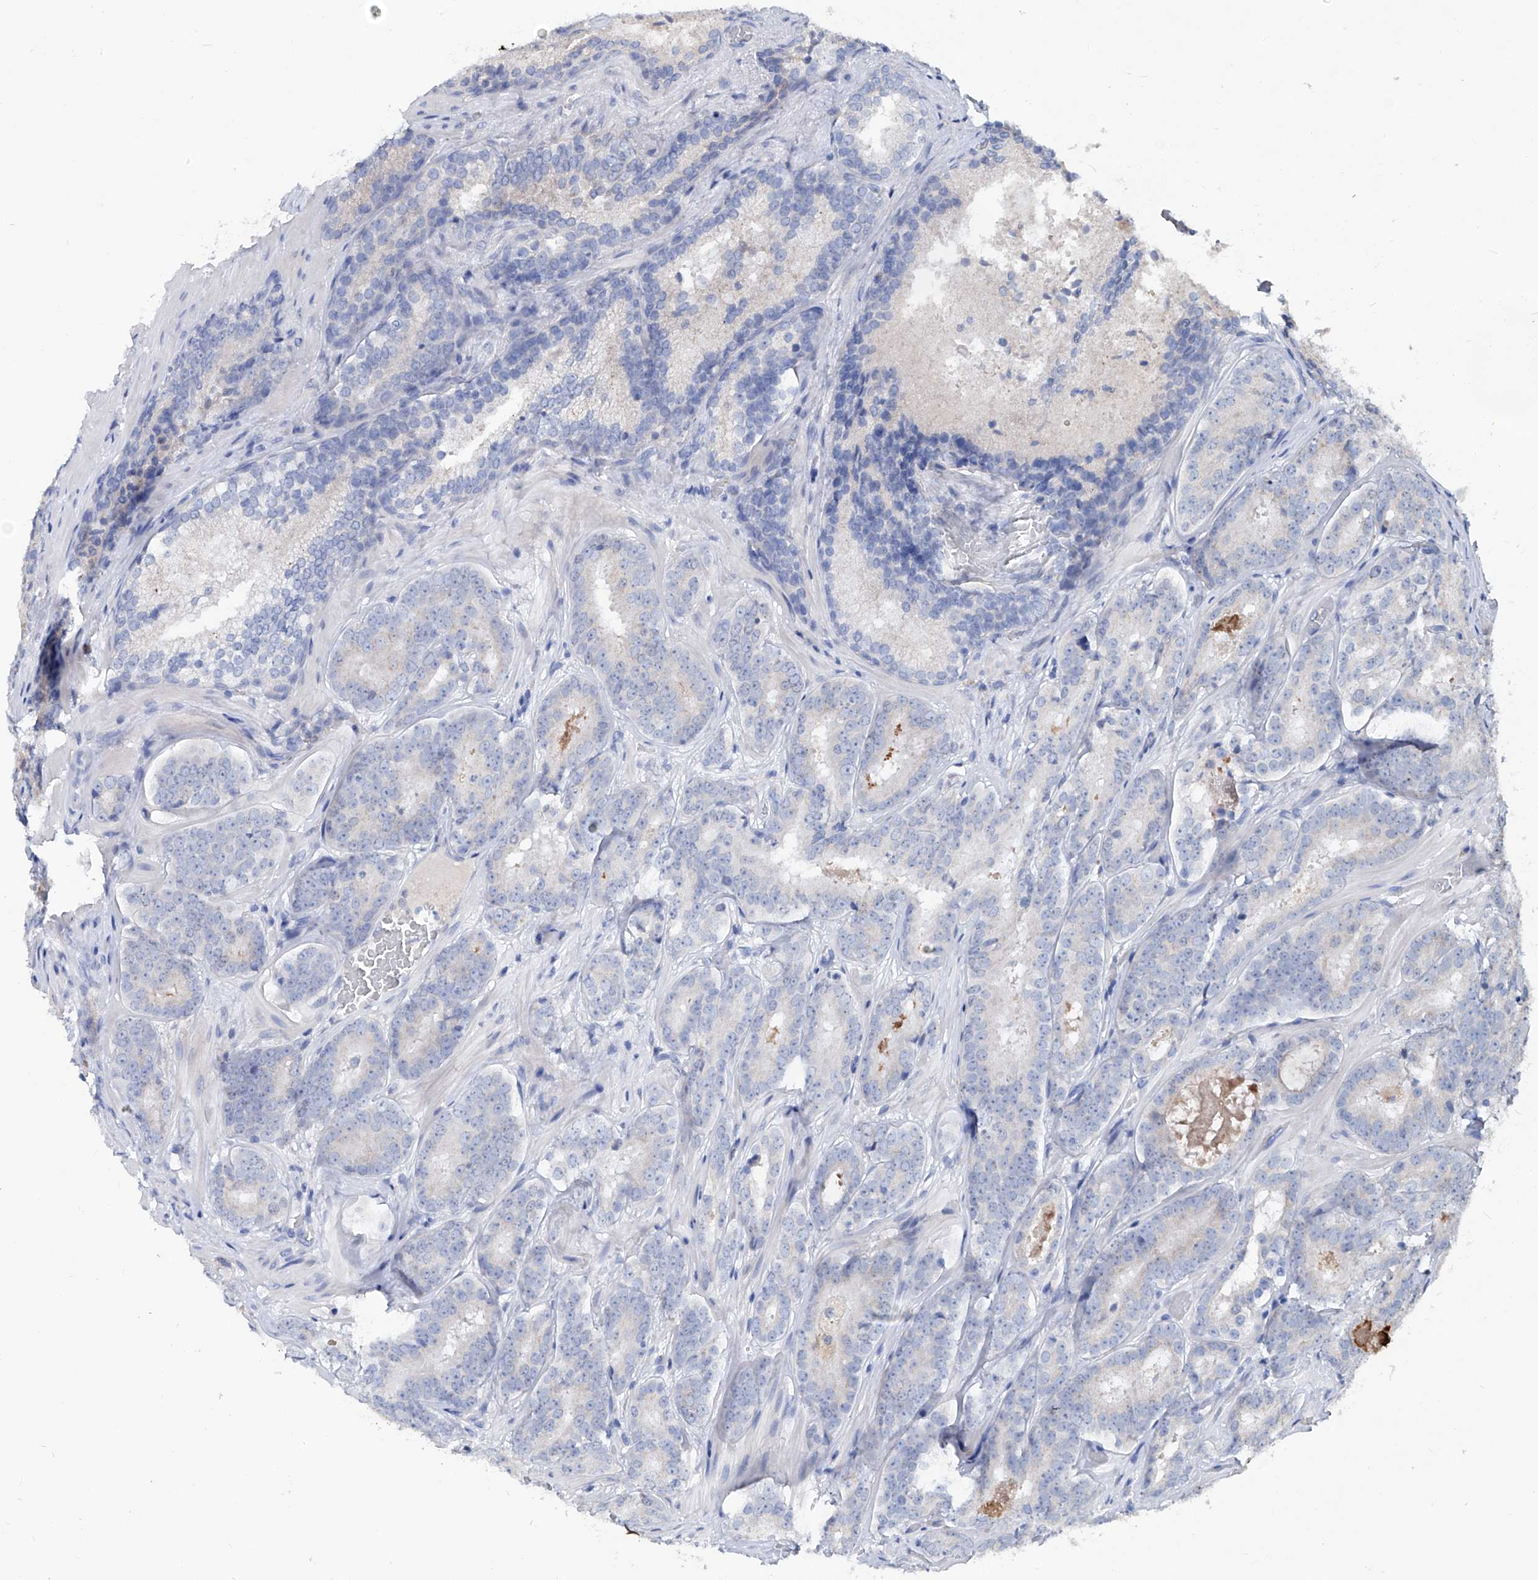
{"staining": {"intensity": "negative", "quantity": "none", "location": "none"}, "tissue": "prostate cancer", "cell_type": "Tumor cells", "image_type": "cancer", "snomed": [{"axis": "morphology", "description": "Adenocarcinoma, High grade"}, {"axis": "topography", "description": "Prostate"}], "caption": "Immunohistochemical staining of human adenocarcinoma (high-grade) (prostate) shows no significant positivity in tumor cells. (DAB (3,3'-diaminobenzidine) immunohistochemistry with hematoxylin counter stain).", "gene": "KLHL17", "patient": {"sex": "male", "age": 57}}